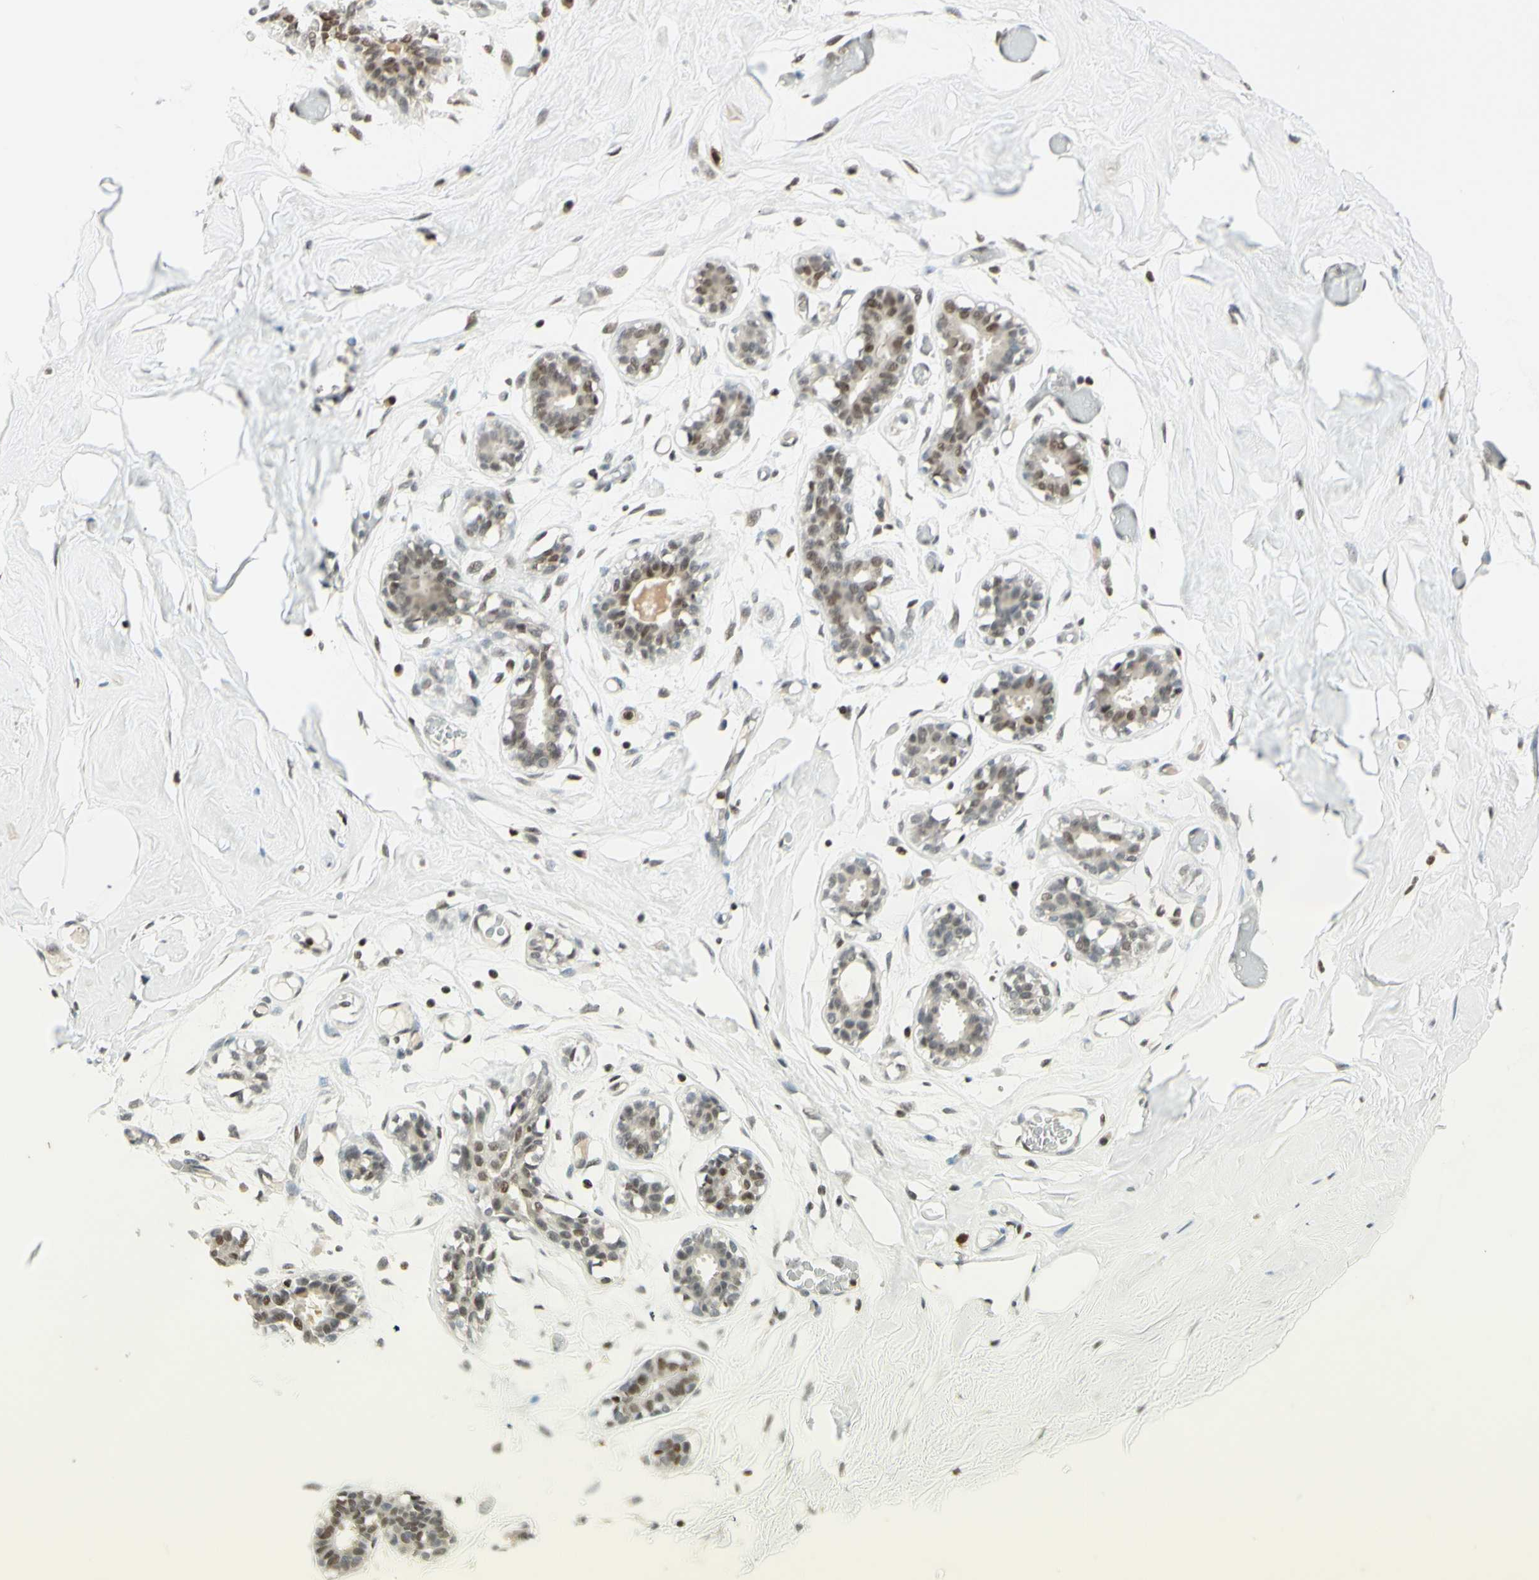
{"staining": {"intensity": "moderate", "quantity": "25%-75%", "location": "nuclear"}, "tissue": "adipose tissue", "cell_type": "Adipocytes", "image_type": "normal", "snomed": [{"axis": "morphology", "description": "Normal tissue, NOS"}, {"axis": "topography", "description": "Breast"}, {"axis": "topography", "description": "Adipose tissue"}], "caption": "Immunohistochemistry (IHC) micrograph of benign adipose tissue stained for a protein (brown), which reveals medium levels of moderate nuclear expression in about 25%-75% of adipocytes.", "gene": "CDKL5", "patient": {"sex": "female", "age": 25}}